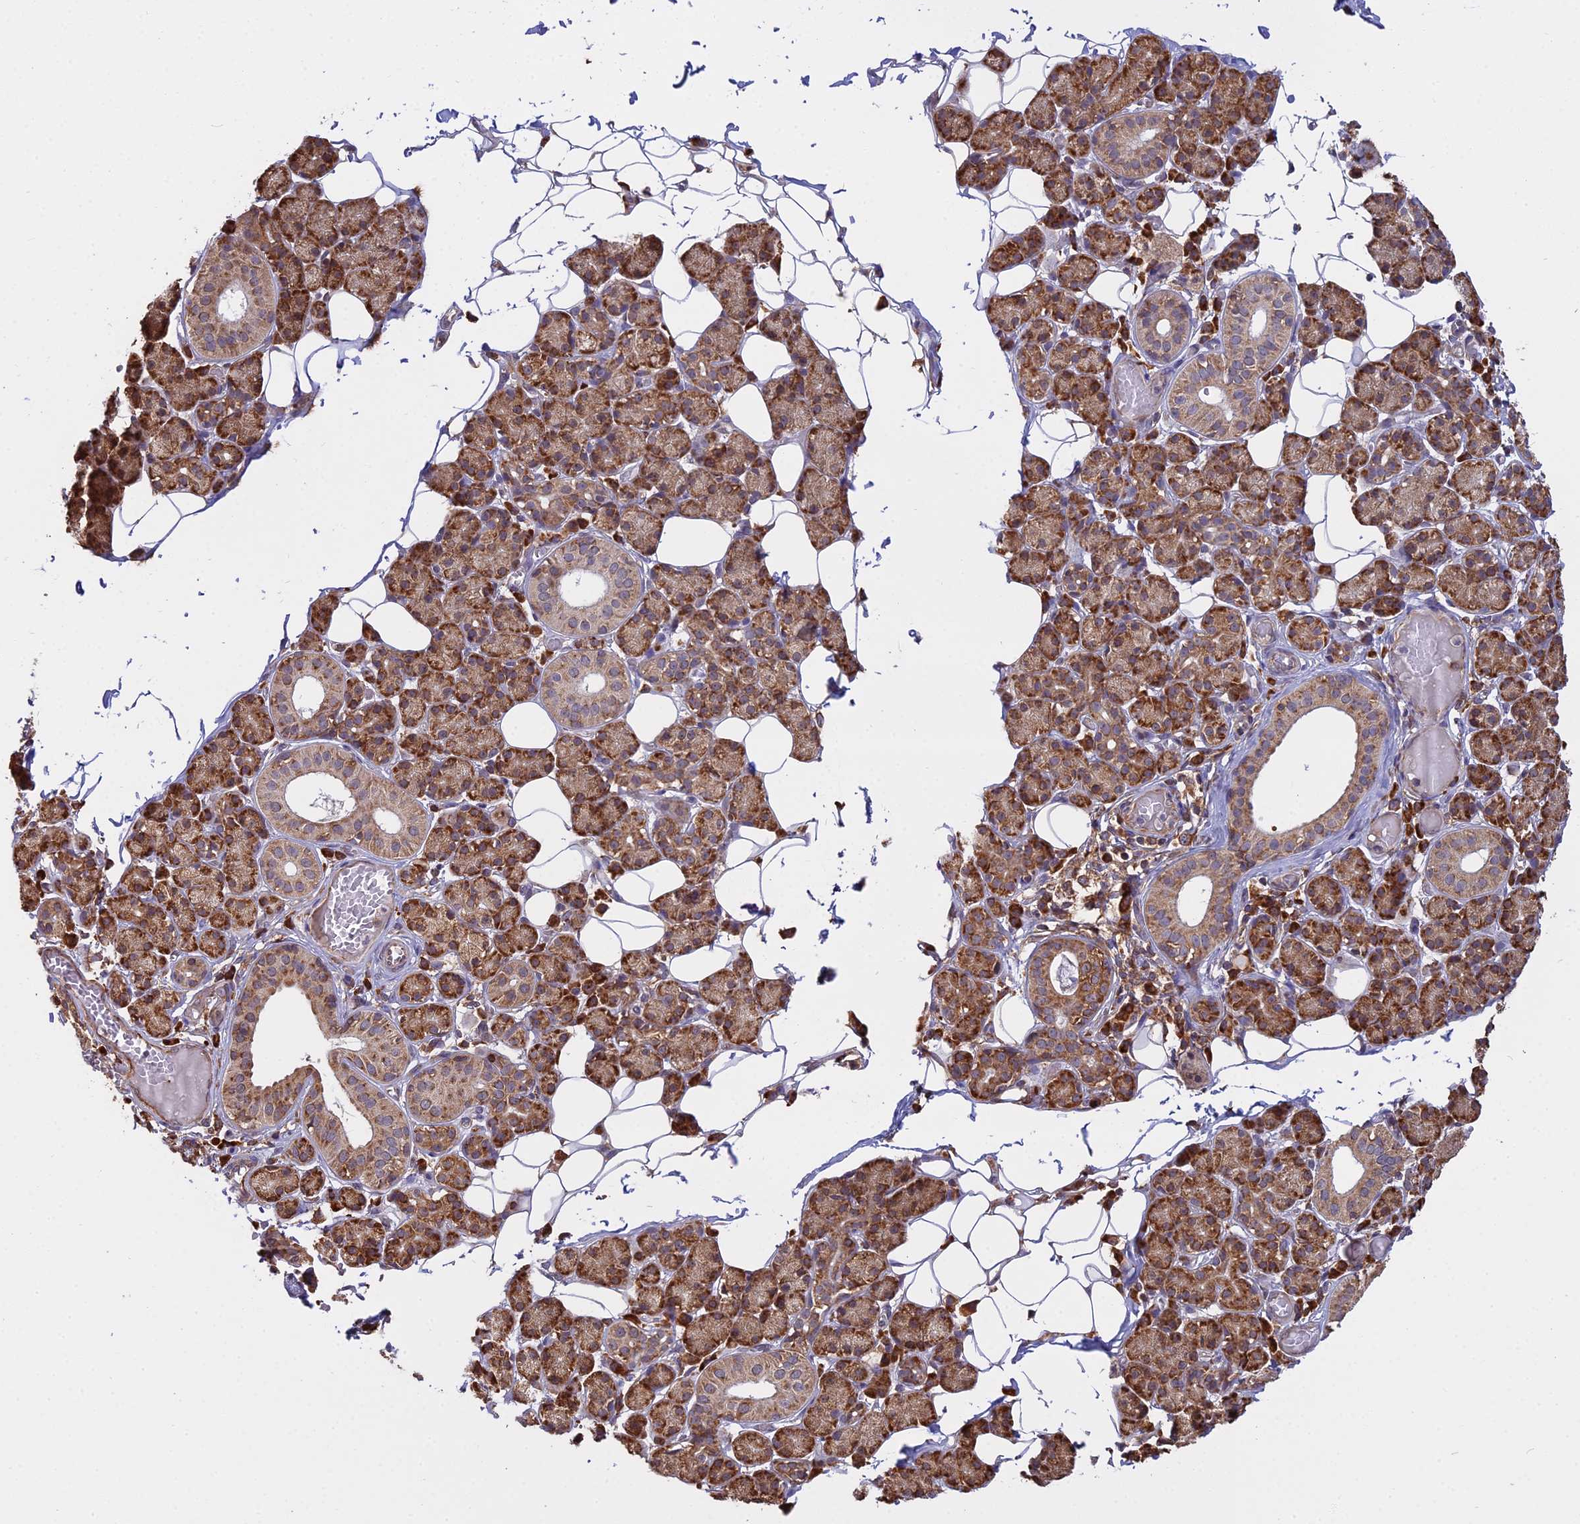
{"staining": {"intensity": "strong", "quantity": ">75%", "location": "cytoplasmic/membranous"}, "tissue": "salivary gland", "cell_type": "Glandular cells", "image_type": "normal", "snomed": [{"axis": "morphology", "description": "Normal tissue, NOS"}, {"axis": "topography", "description": "Salivary gland"}], "caption": "Immunohistochemical staining of unremarkable salivary gland demonstrates strong cytoplasmic/membranous protein positivity in approximately >75% of glandular cells.", "gene": "RPL26", "patient": {"sex": "female", "age": 33}}